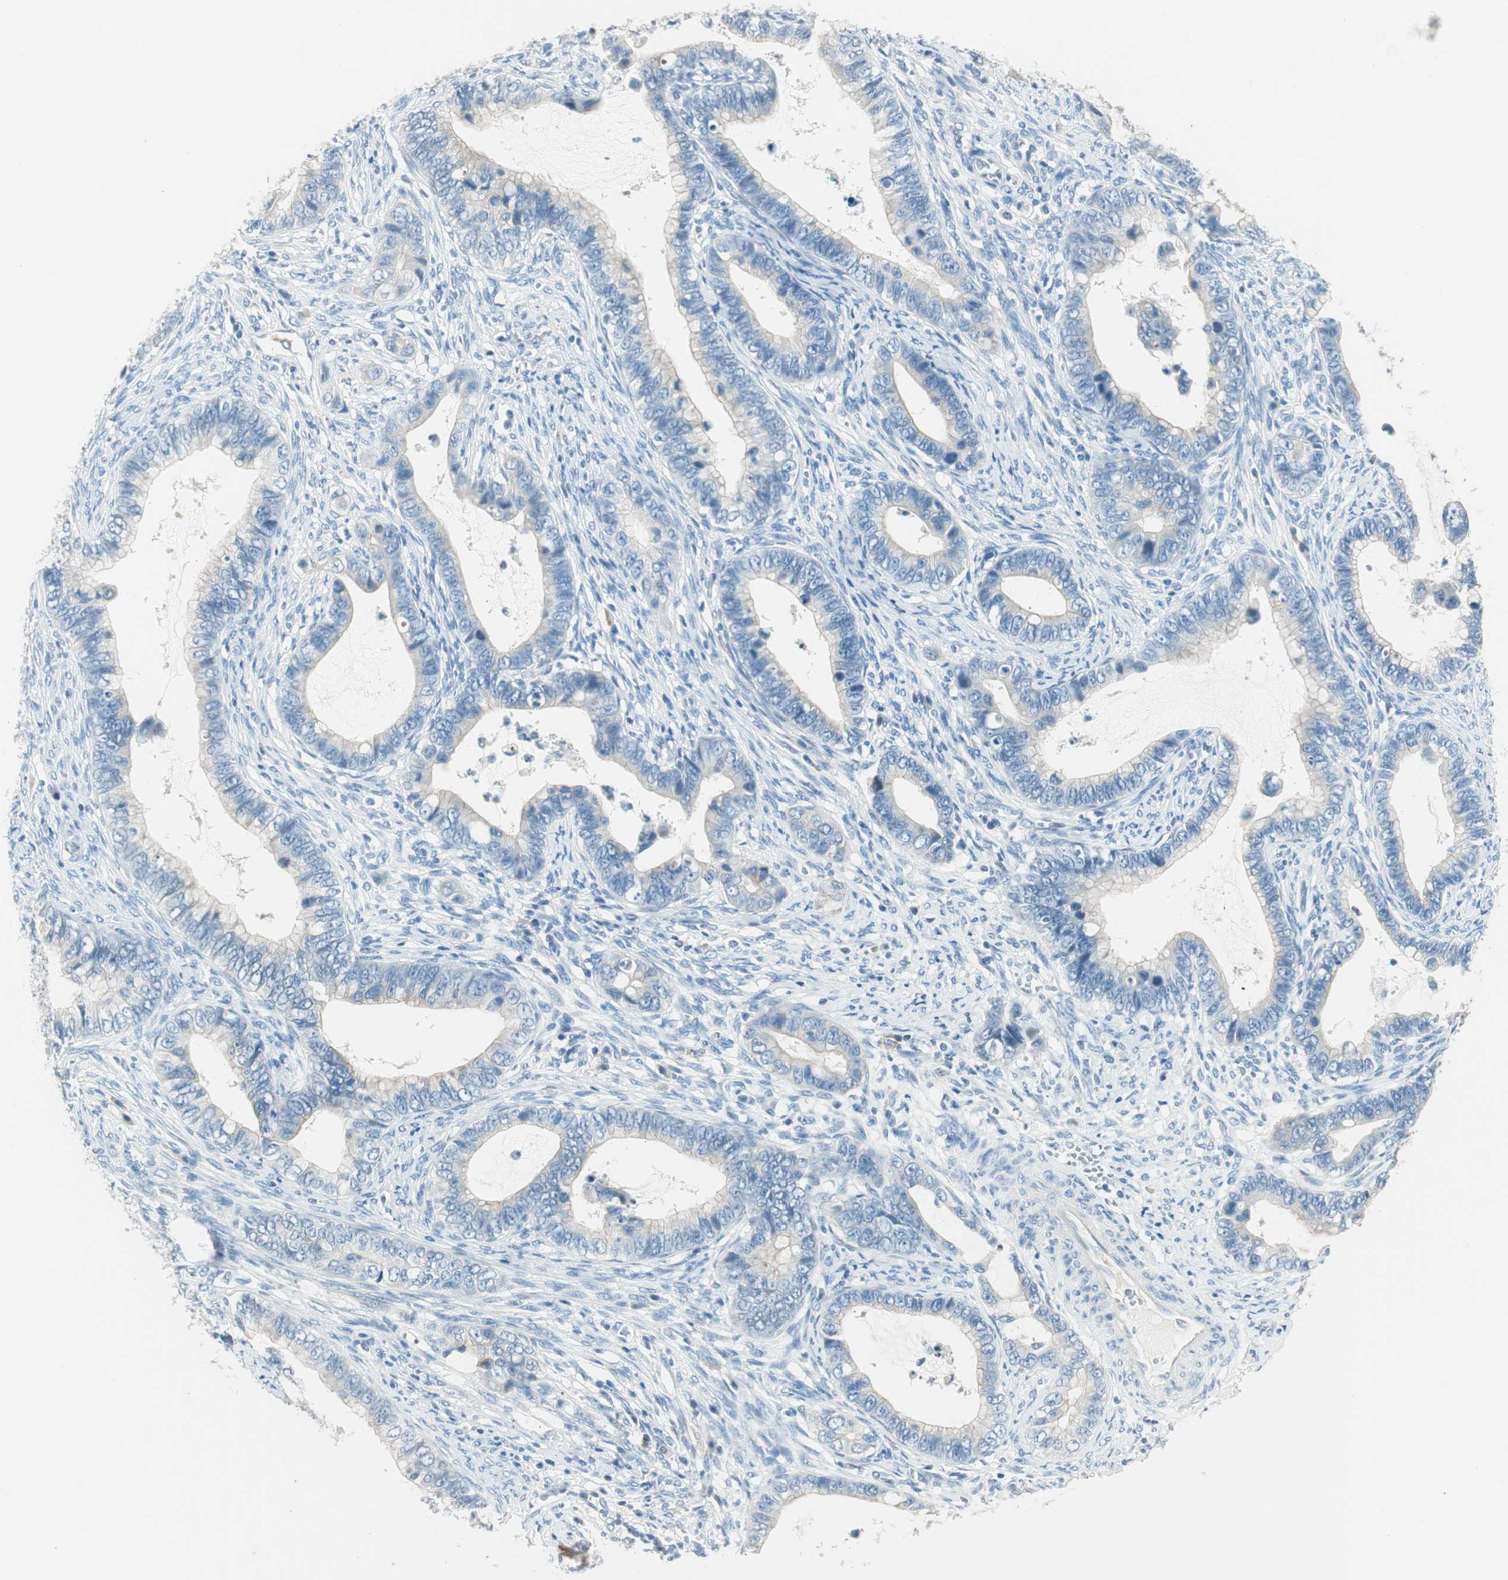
{"staining": {"intensity": "negative", "quantity": "none", "location": "none"}, "tissue": "cervical cancer", "cell_type": "Tumor cells", "image_type": "cancer", "snomed": [{"axis": "morphology", "description": "Adenocarcinoma, NOS"}, {"axis": "topography", "description": "Cervix"}], "caption": "The photomicrograph displays no staining of tumor cells in cervical cancer. (Immunohistochemistry (ihc), brightfield microscopy, high magnification).", "gene": "GNAO1", "patient": {"sex": "female", "age": 44}}